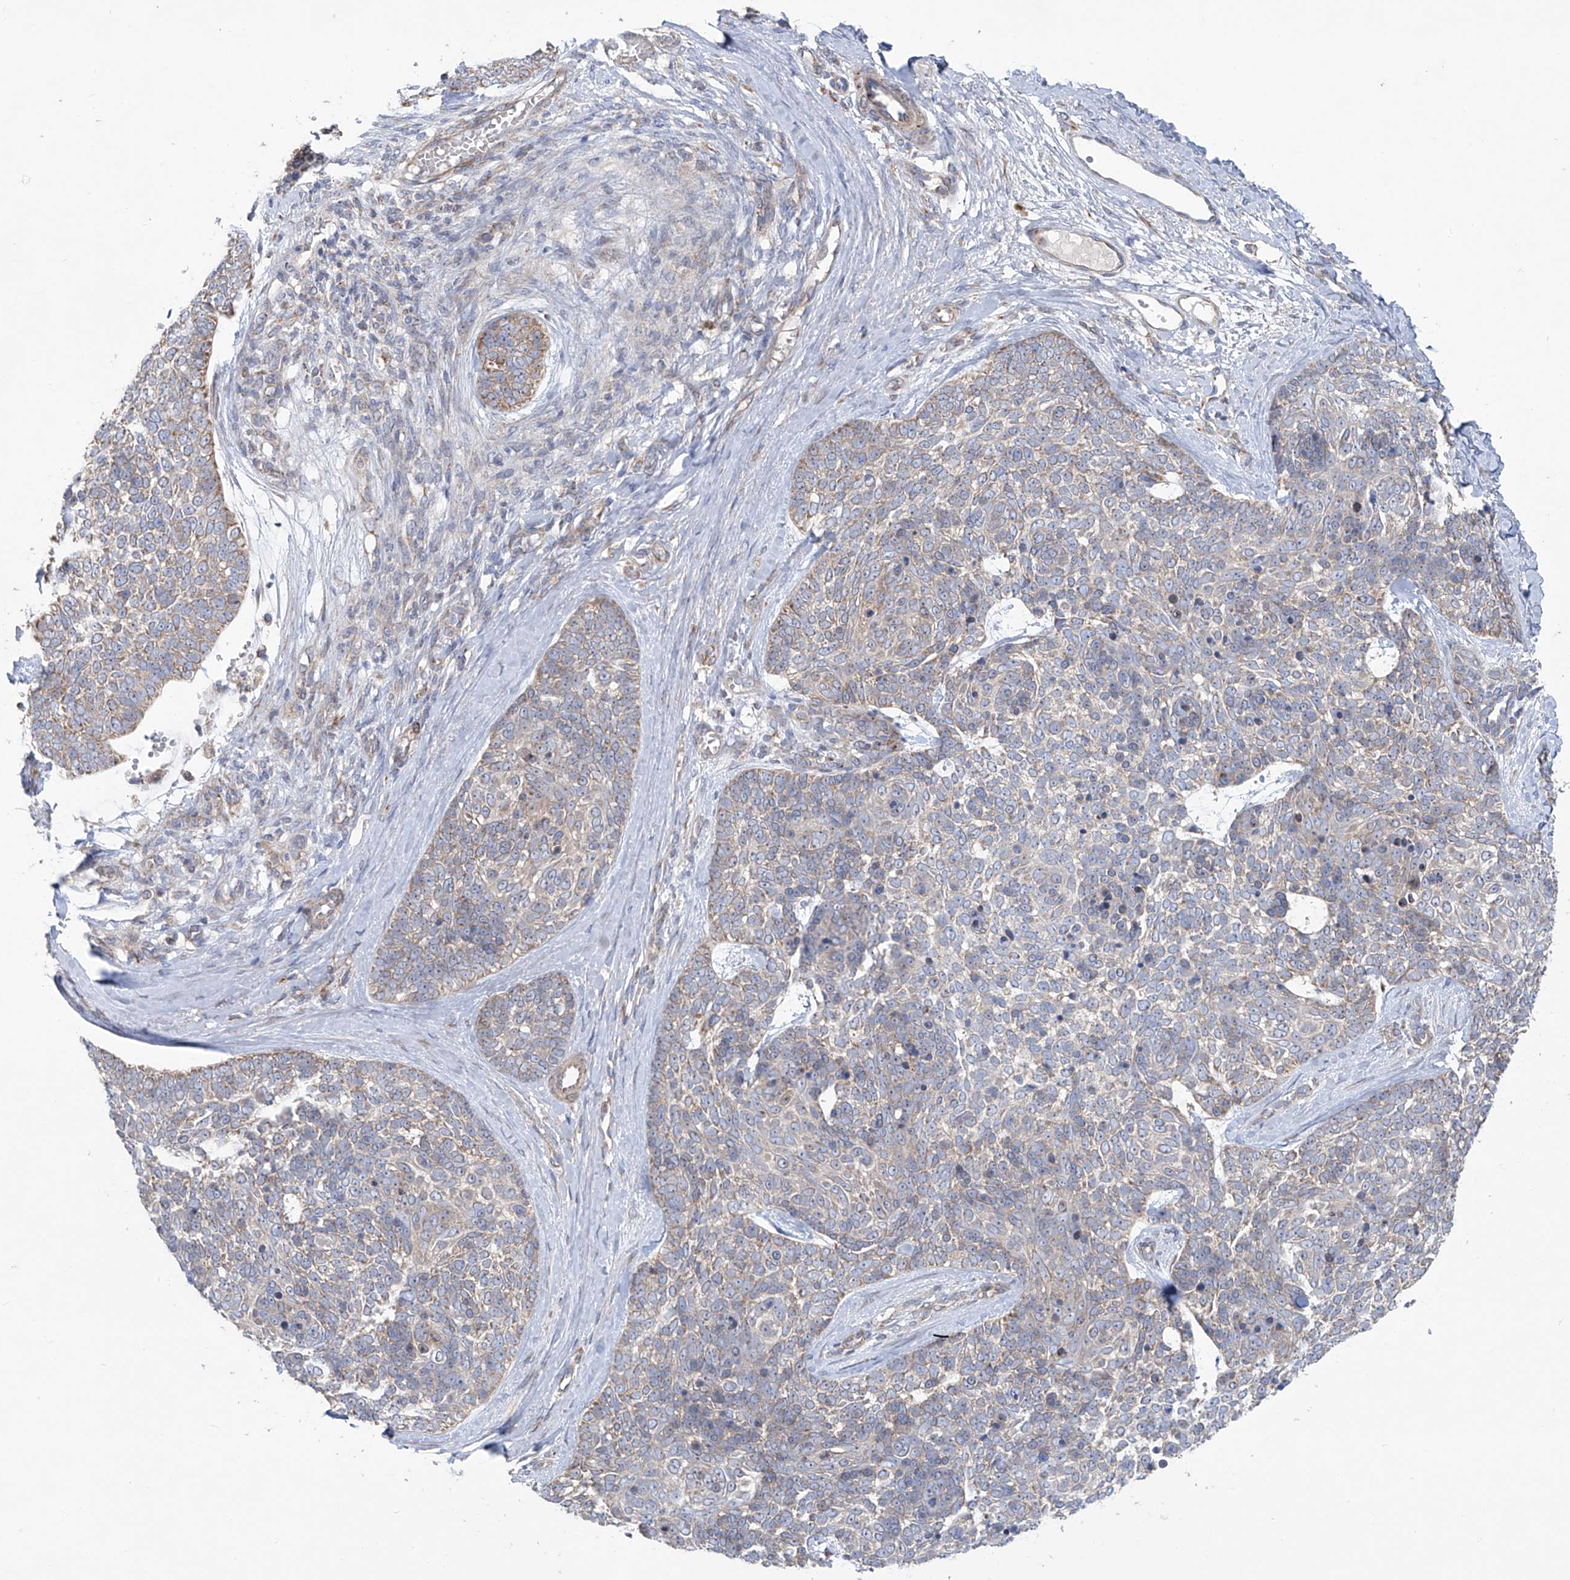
{"staining": {"intensity": "weak", "quantity": "25%-75%", "location": "cytoplasmic/membranous"}, "tissue": "skin cancer", "cell_type": "Tumor cells", "image_type": "cancer", "snomed": [{"axis": "morphology", "description": "Basal cell carcinoma"}, {"axis": "topography", "description": "Skin"}], "caption": "A brown stain shows weak cytoplasmic/membranous expression of a protein in human skin cancer (basal cell carcinoma) tumor cells.", "gene": "KLC4", "patient": {"sex": "female", "age": 81}}